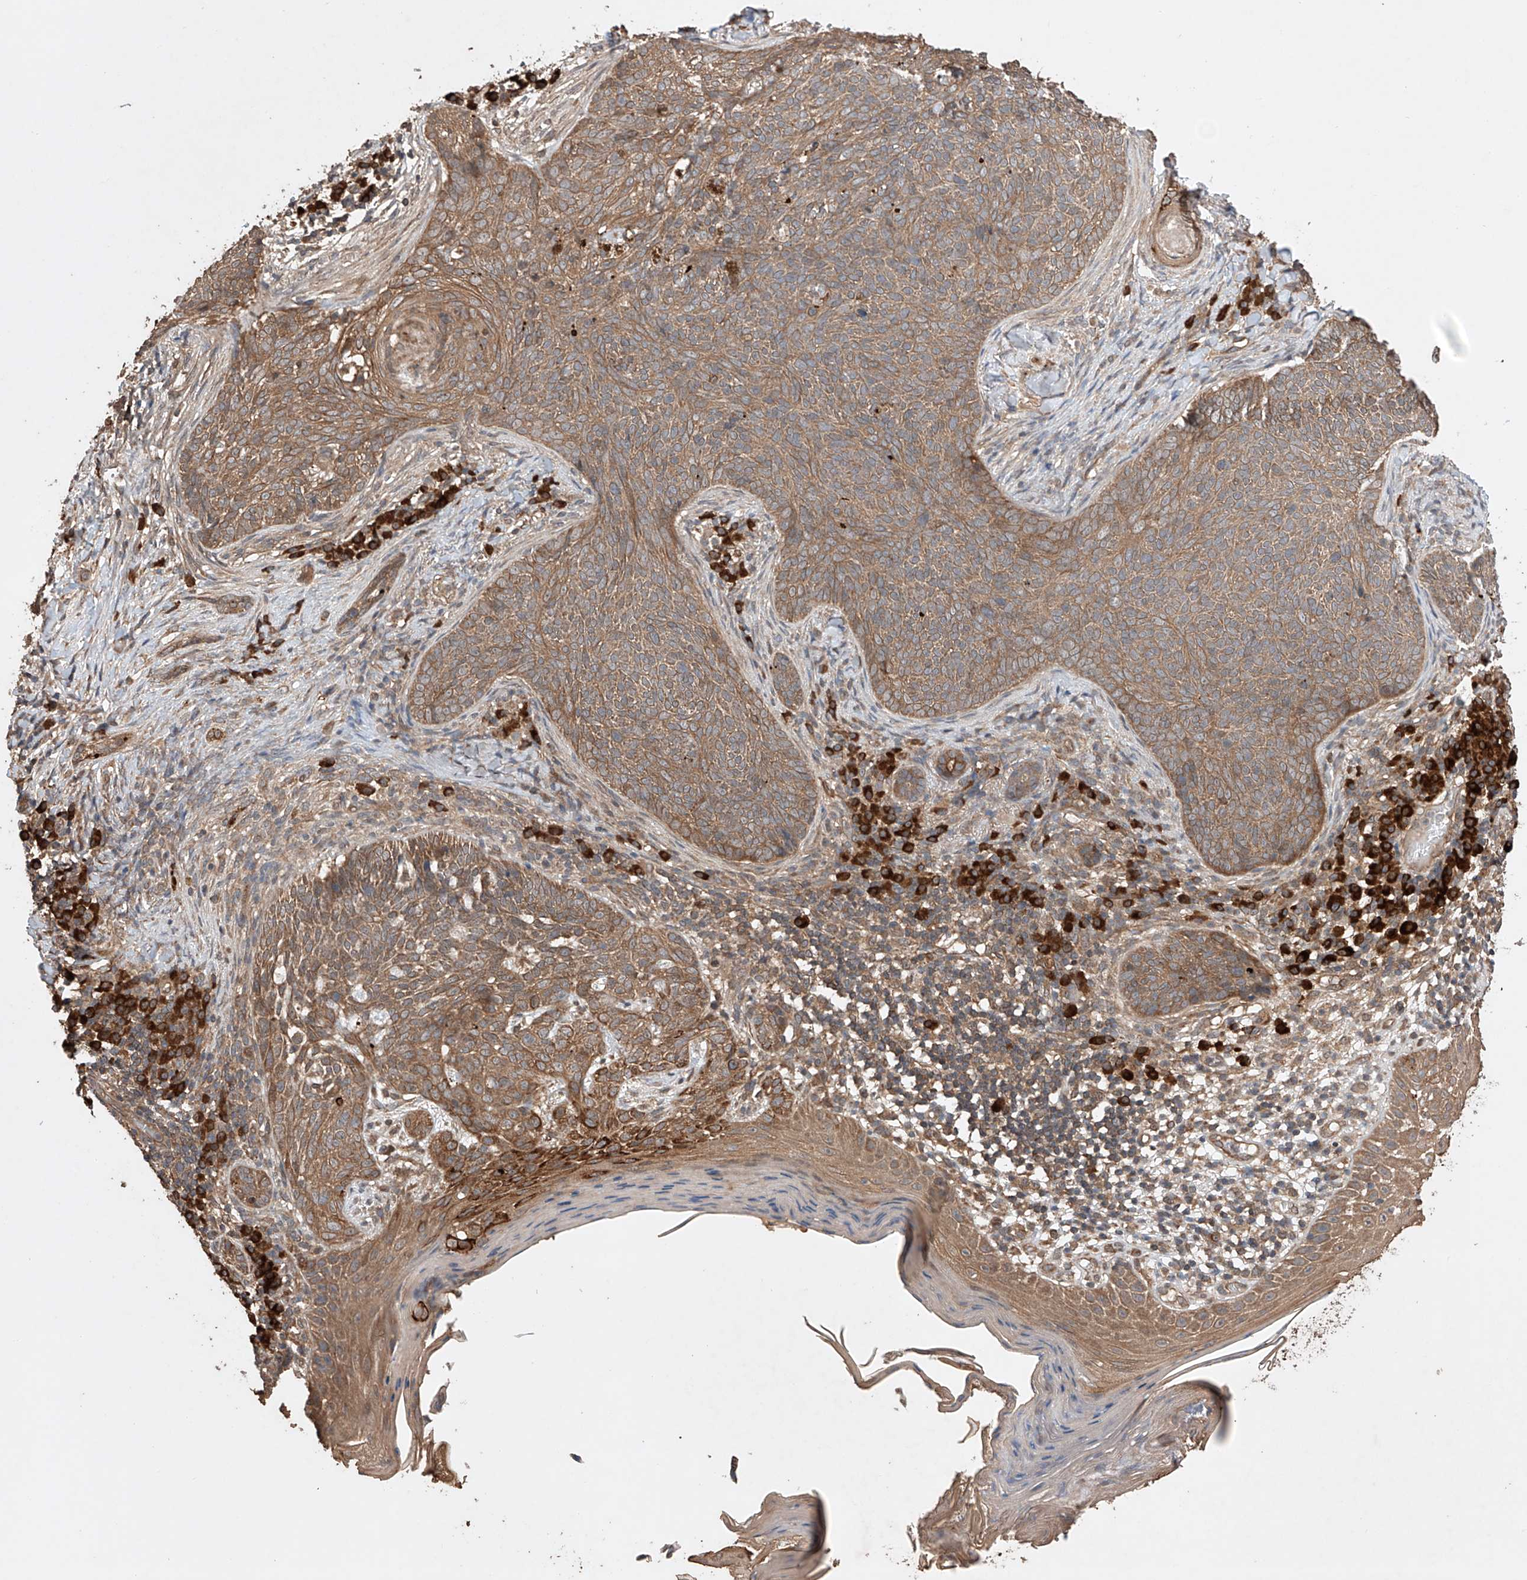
{"staining": {"intensity": "moderate", "quantity": ">75%", "location": "cytoplasmic/membranous"}, "tissue": "skin cancer", "cell_type": "Tumor cells", "image_type": "cancer", "snomed": [{"axis": "morphology", "description": "Basal cell carcinoma"}, {"axis": "topography", "description": "Skin"}], "caption": "About >75% of tumor cells in human basal cell carcinoma (skin) reveal moderate cytoplasmic/membranous protein staining as visualized by brown immunohistochemical staining.", "gene": "LURAP1", "patient": {"sex": "male", "age": 85}}